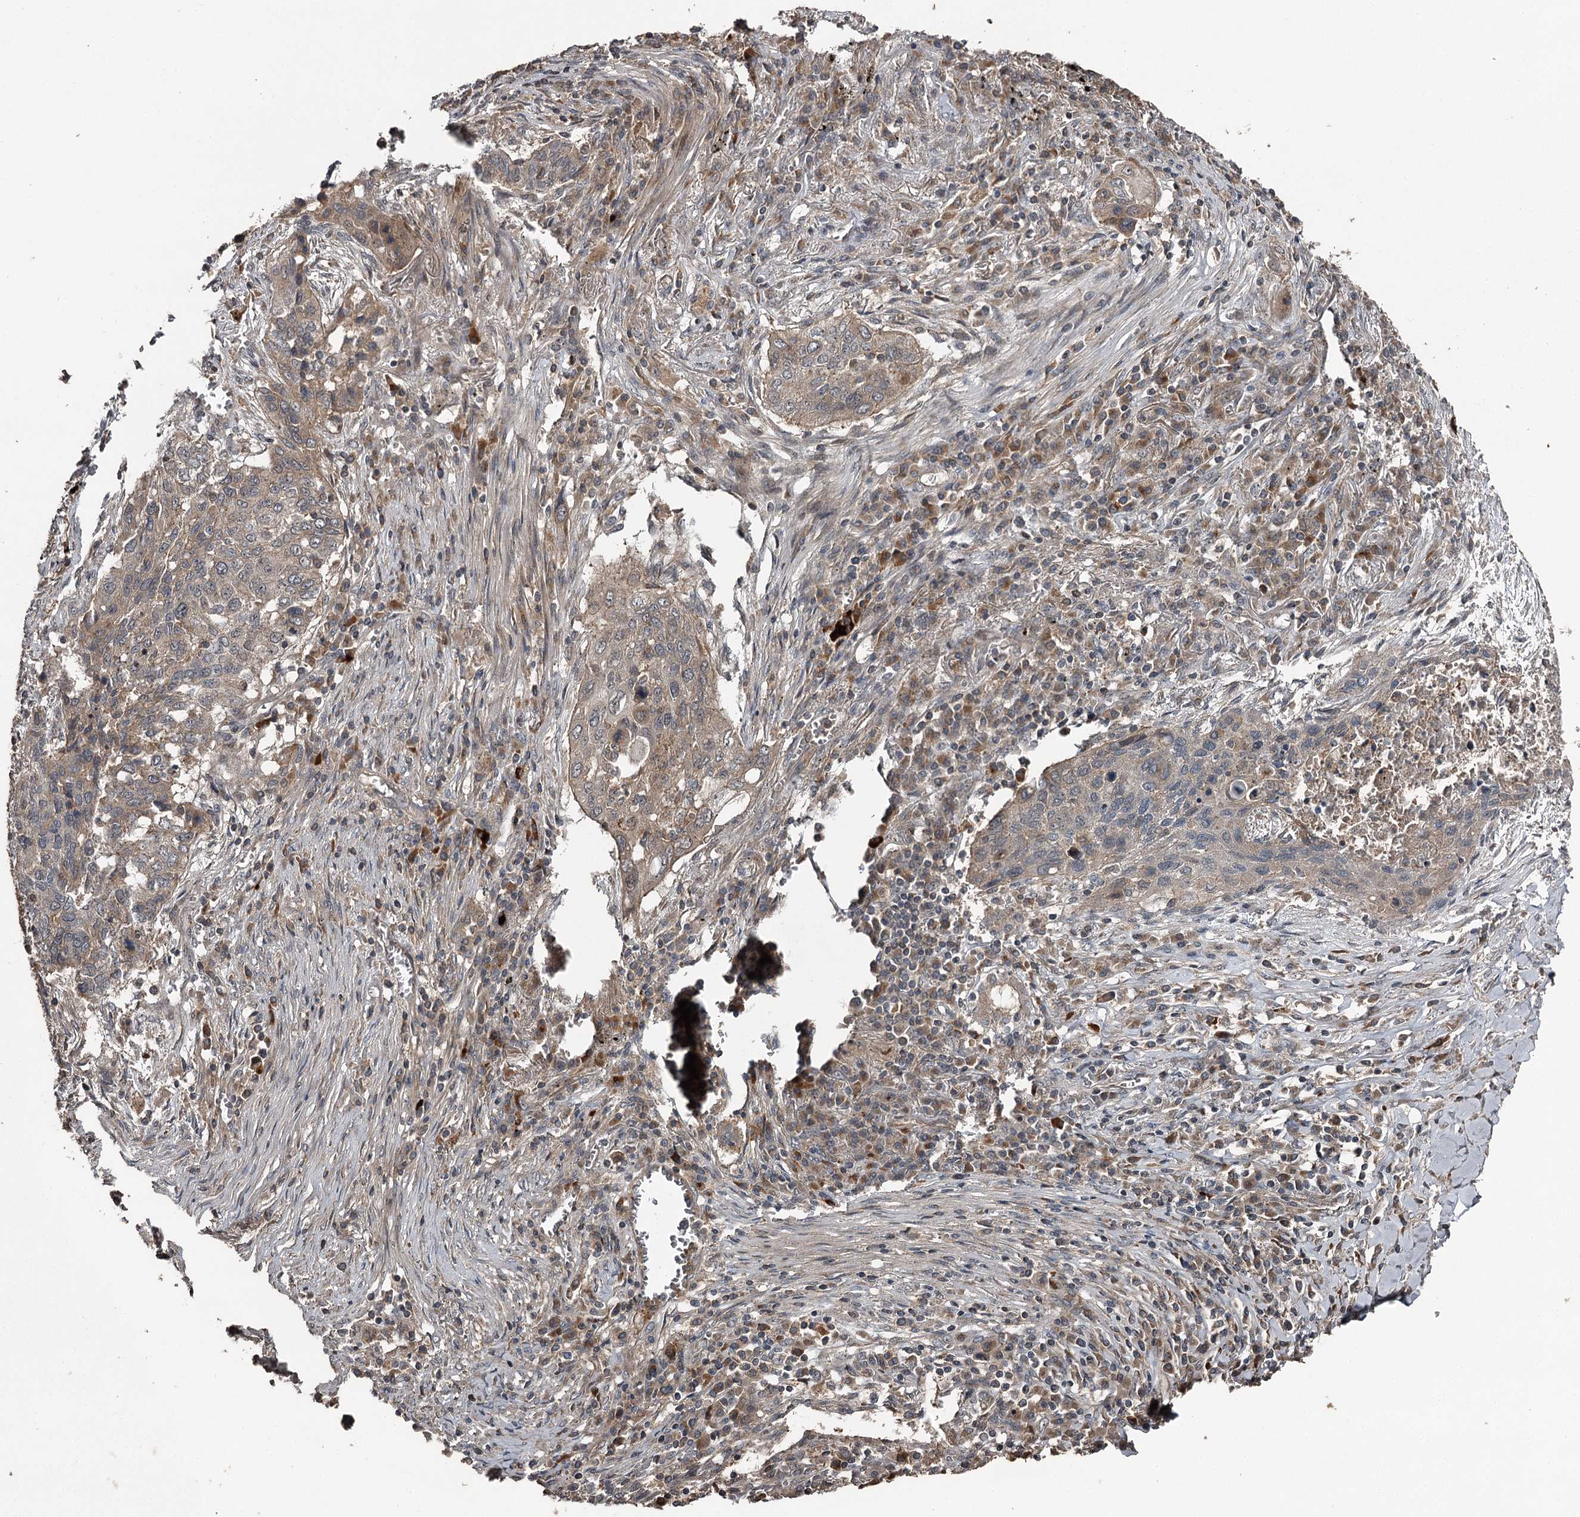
{"staining": {"intensity": "weak", "quantity": "25%-75%", "location": "cytoplasmic/membranous"}, "tissue": "lung cancer", "cell_type": "Tumor cells", "image_type": "cancer", "snomed": [{"axis": "morphology", "description": "Squamous cell carcinoma, NOS"}, {"axis": "topography", "description": "Lung"}], "caption": "Immunohistochemistry (DAB) staining of human squamous cell carcinoma (lung) reveals weak cytoplasmic/membranous protein expression in about 25%-75% of tumor cells. Using DAB (3,3'-diaminobenzidine) (brown) and hematoxylin (blue) stains, captured at high magnification using brightfield microscopy.", "gene": "RAB21", "patient": {"sex": "female", "age": 63}}